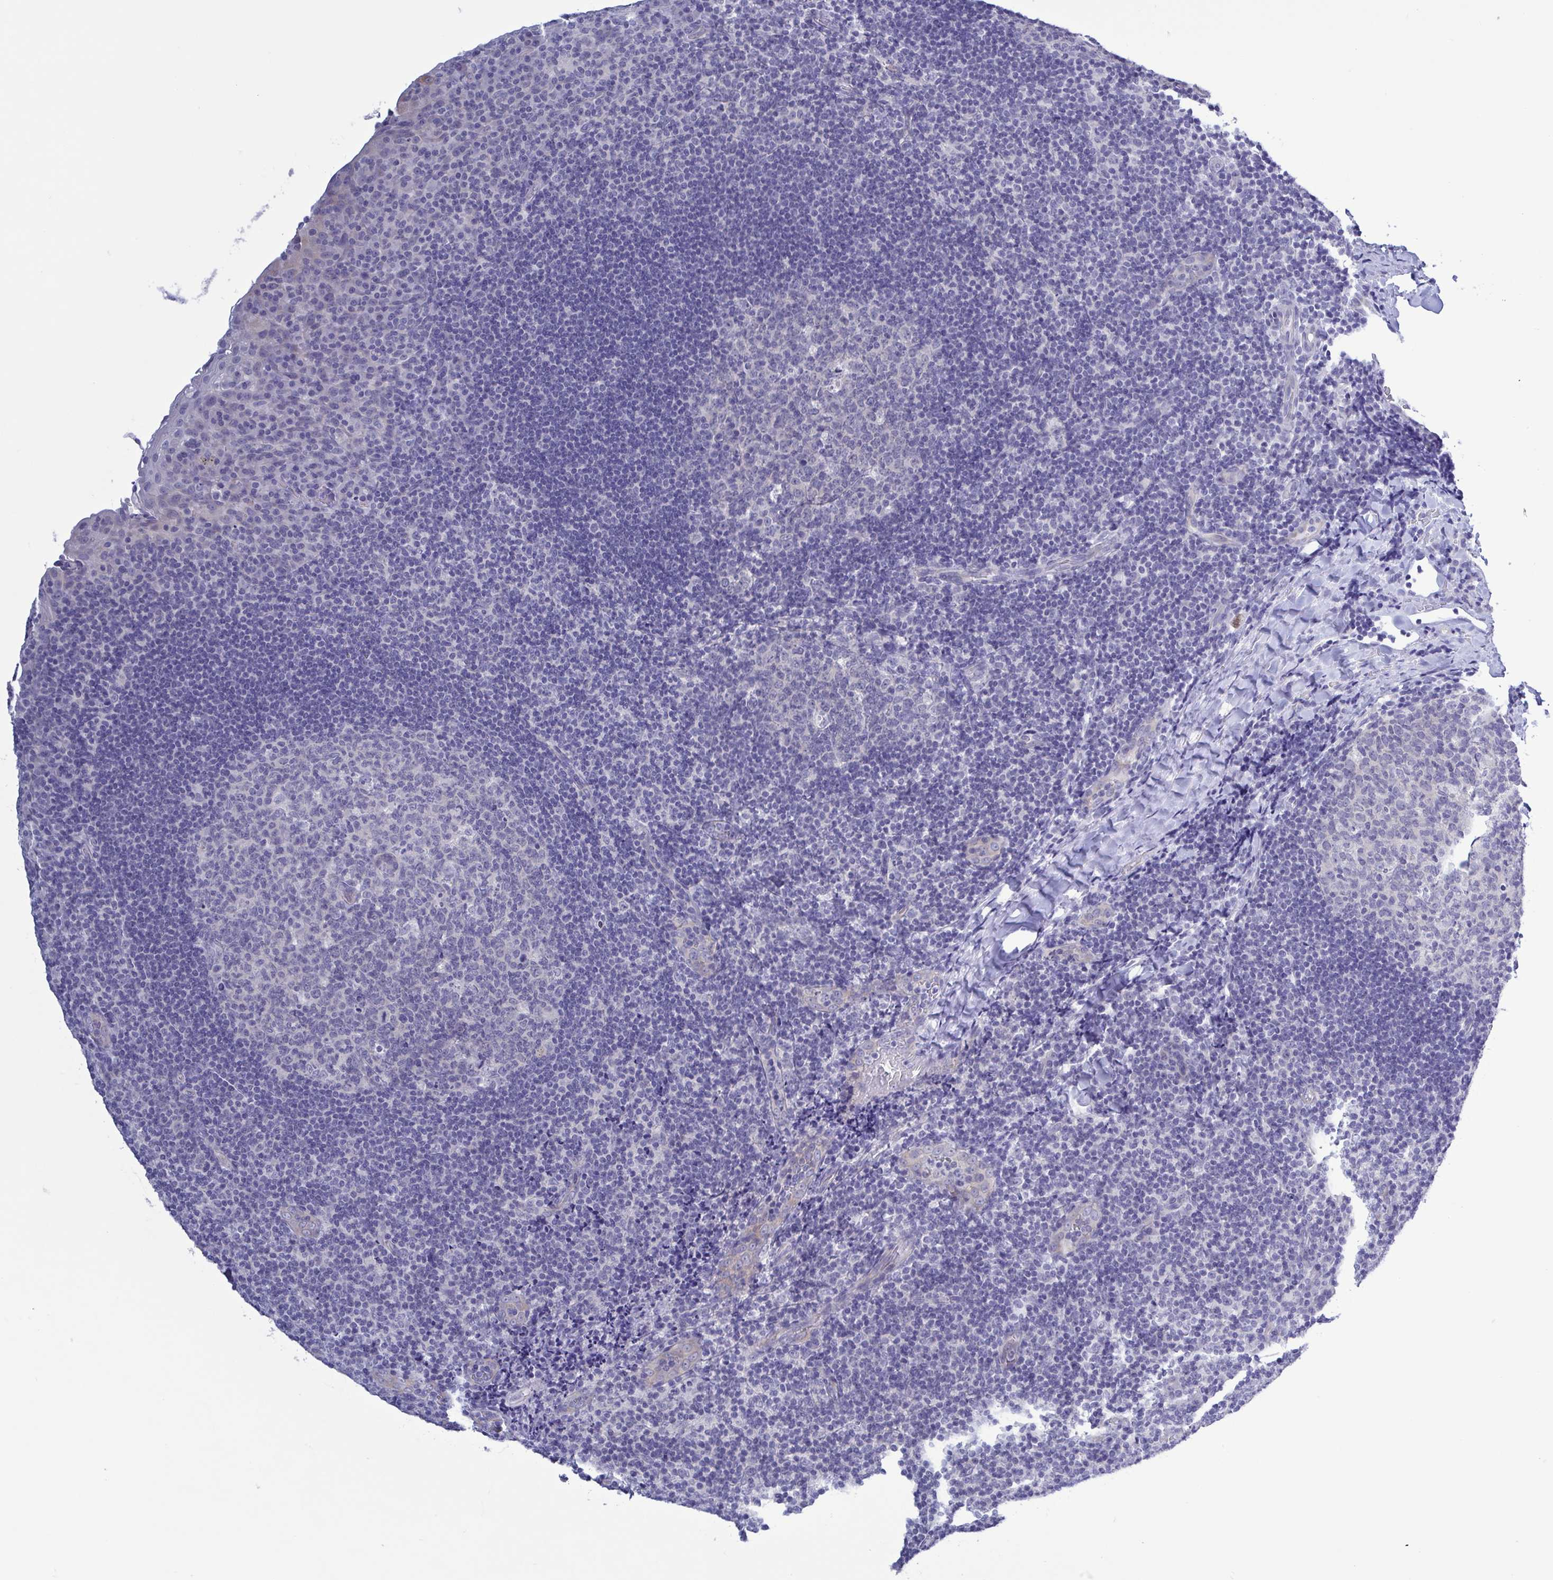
{"staining": {"intensity": "negative", "quantity": "none", "location": "none"}, "tissue": "tonsil", "cell_type": "Germinal center cells", "image_type": "normal", "snomed": [{"axis": "morphology", "description": "Normal tissue, NOS"}, {"axis": "topography", "description": "Tonsil"}], "caption": "A histopathology image of tonsil stained for a protein reveals no brown staining in germinal center cells.", "gene": "TEX12", "patient": {"sex": "male", "age": 17}}